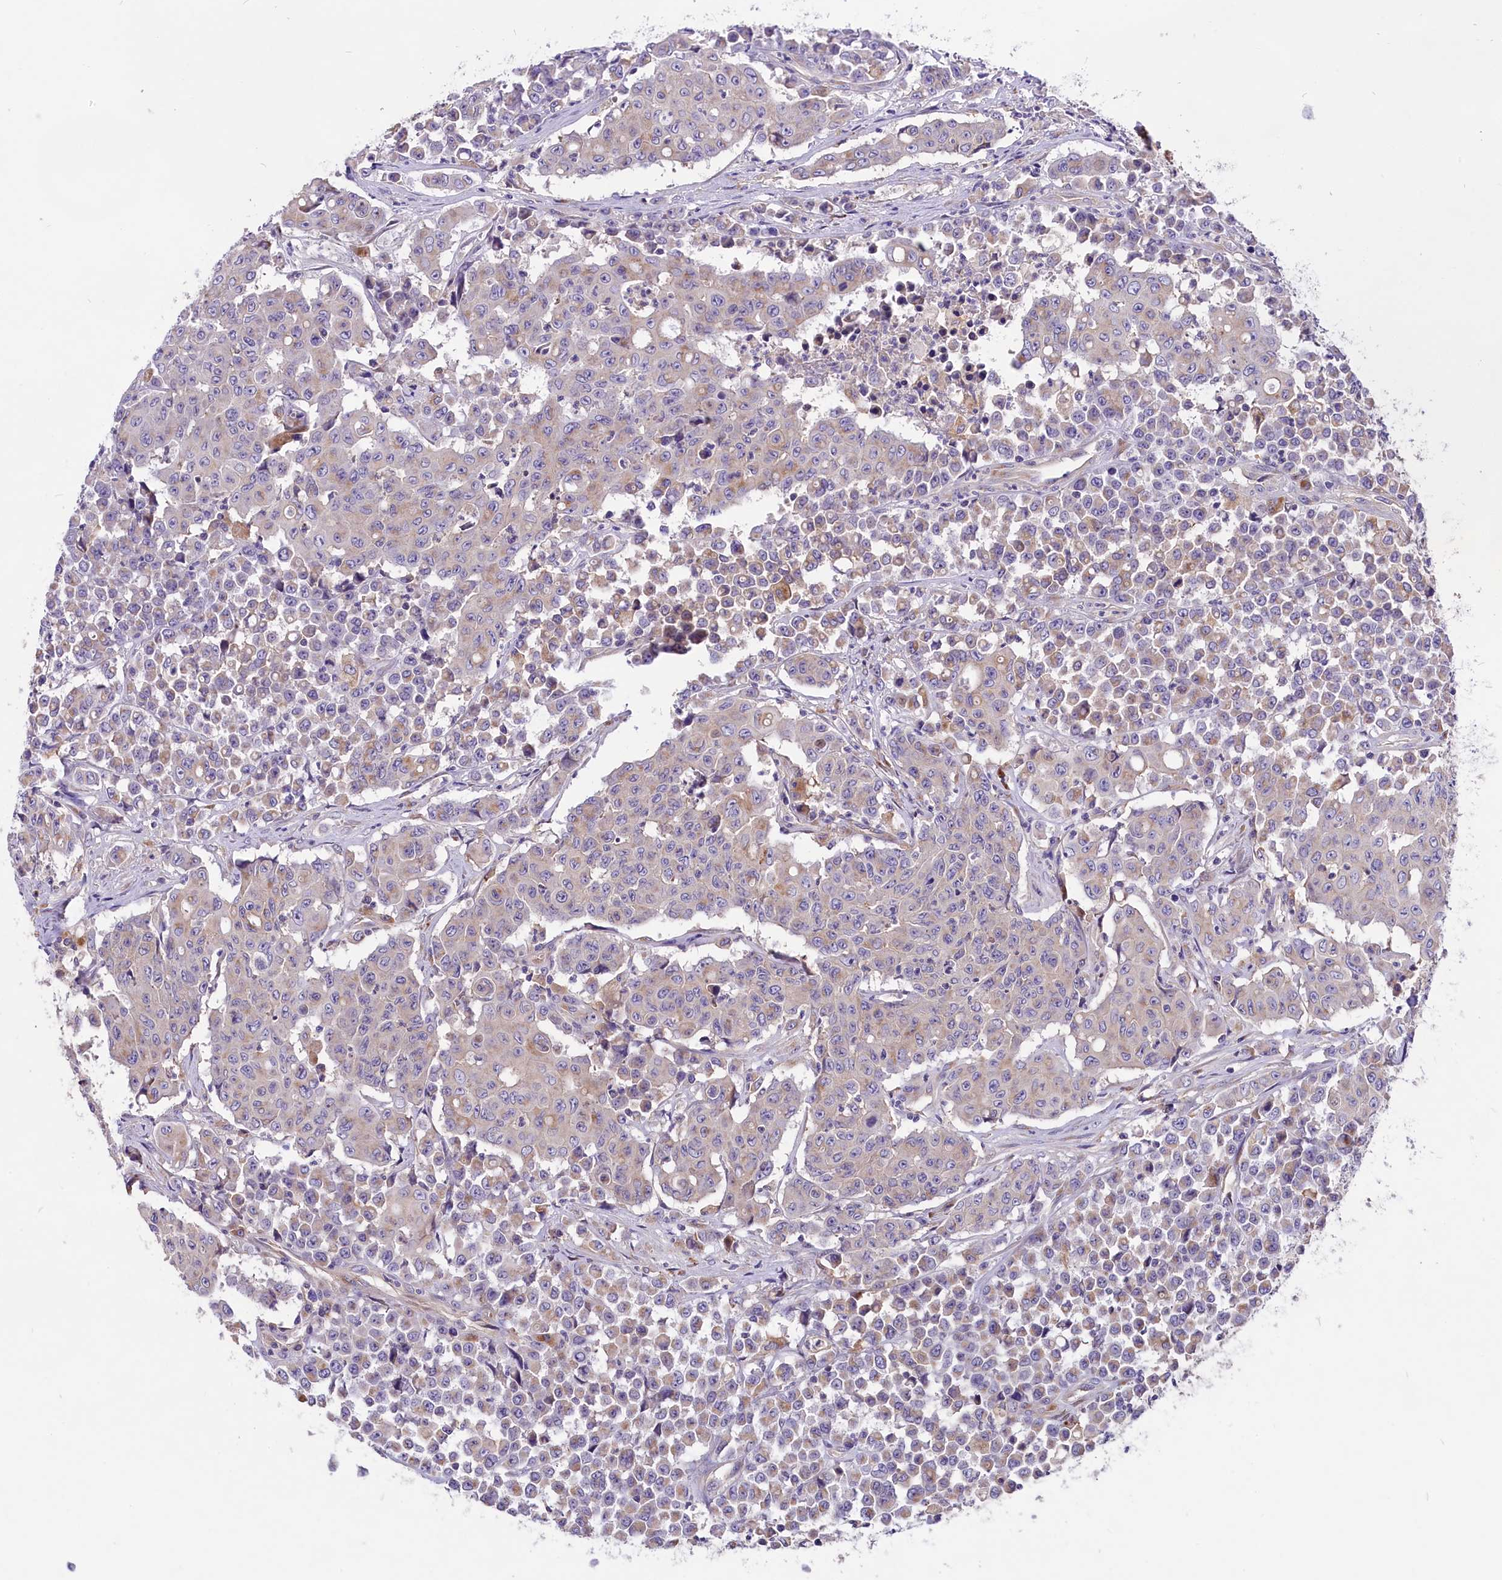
{"staining": {"intensity": "negative", "quantity": "none", "location": "none"}, "tissue": "colorectal cancer", "cell_type": "Tumor cells", "image_type": "cancer", "snomed": [{"axis": "morphology", "description": "Adenocarcinoma, NOS"}, {"axis": "topography", "description": "Colon"}], "caption": "DAB (3,3'-diaminobenzidine) immunohistochemical staining of colorectal adenocarcinoma exhibits no significant expression in tumor cells. (Immunohistochemistry, brightfield microscopy, high magnification).", "gene": "PEMT", "patient": {"sex": "male", "age": 51}}